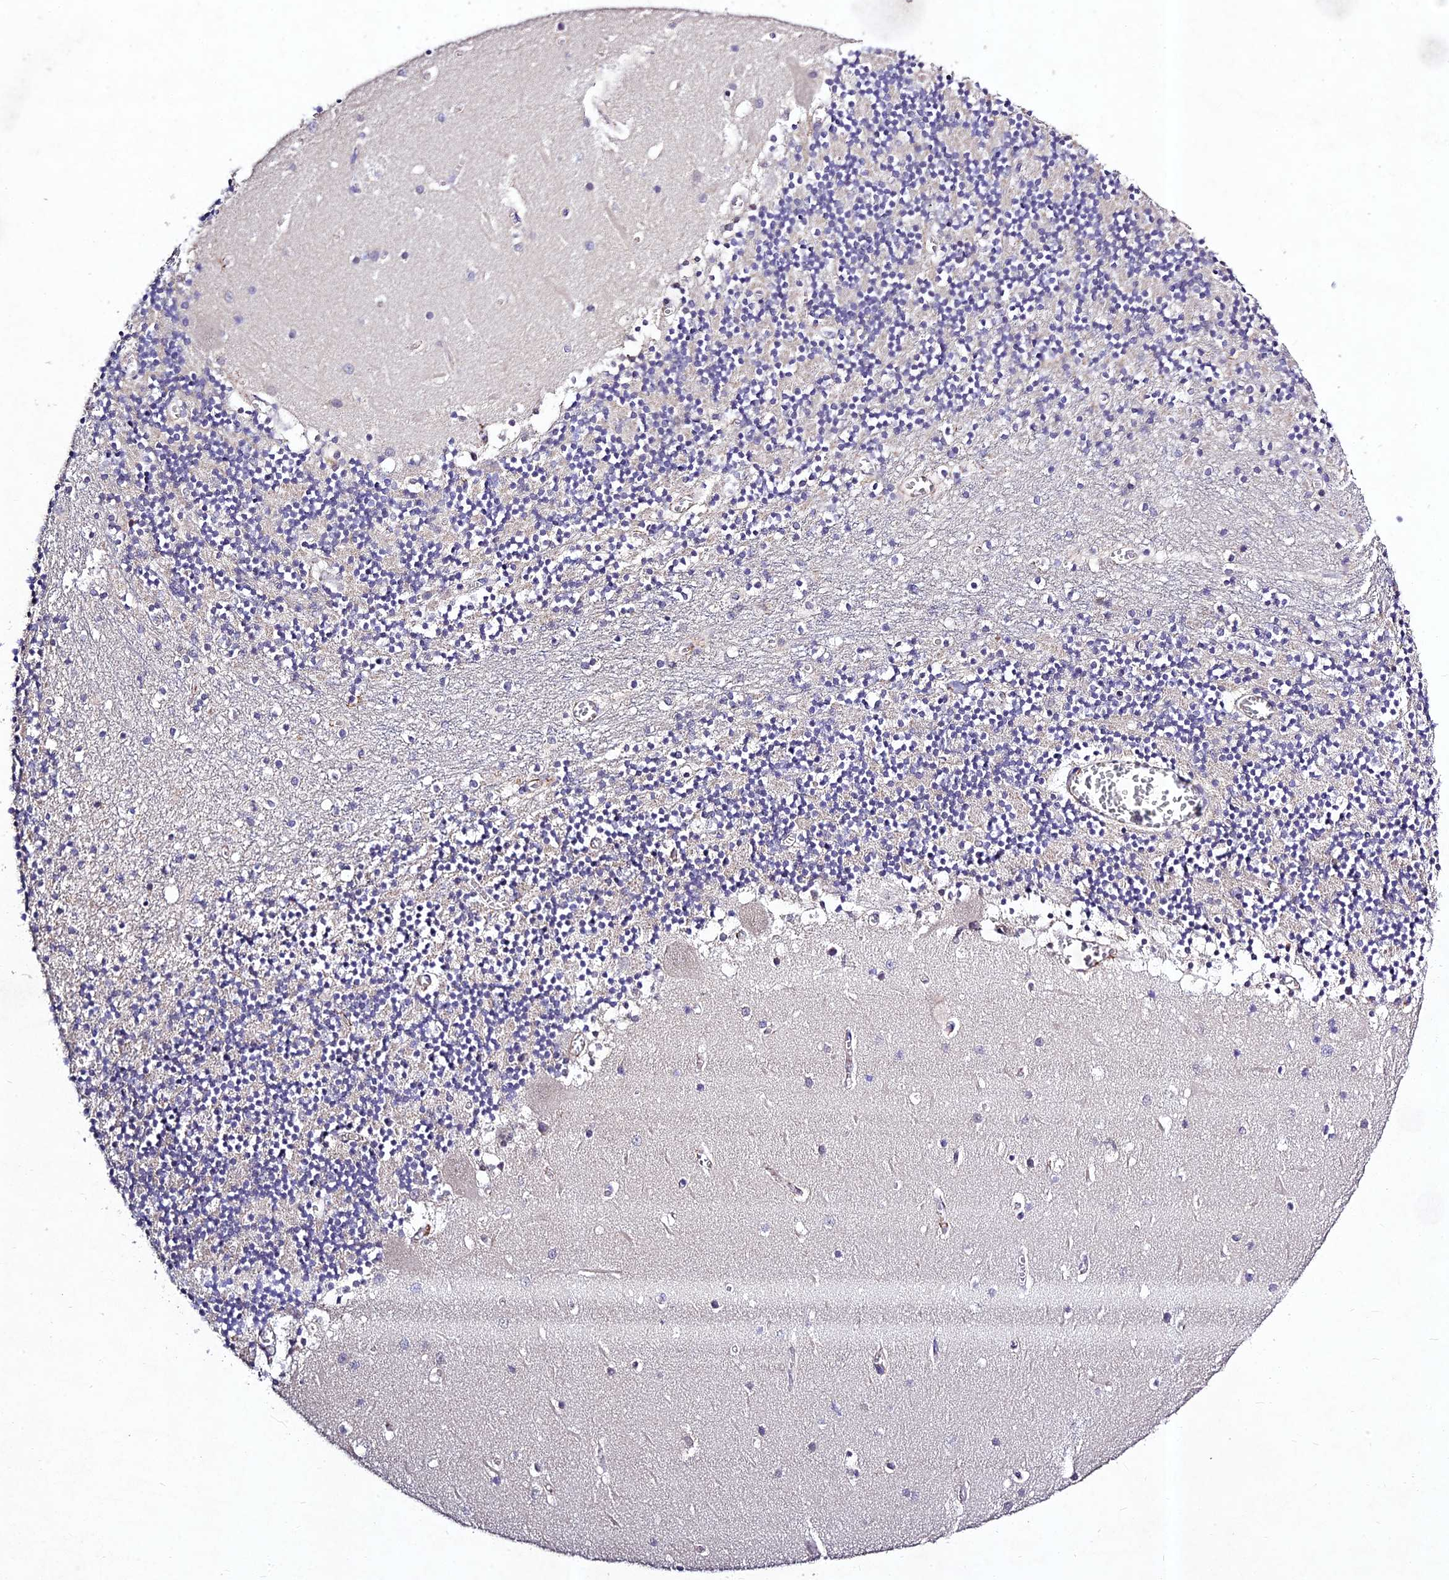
{"staining": {"intensity": "negative", "quantity": "none", "location": "none"}, "tissue": "cerebellum", "cell_type": "Cells in granular layer", "image_type": "normal", "snomed": [{"axis": "morphology", "description": "Normal tissue, NOS"}, {"axis": "topography", "description": "Cerebellum"}], "caption": "The image displays no significant positivity in cells in granular layer of cerebellum.", "gene": "RAVER1", "patient": {"sex": "female", "age": 28}}